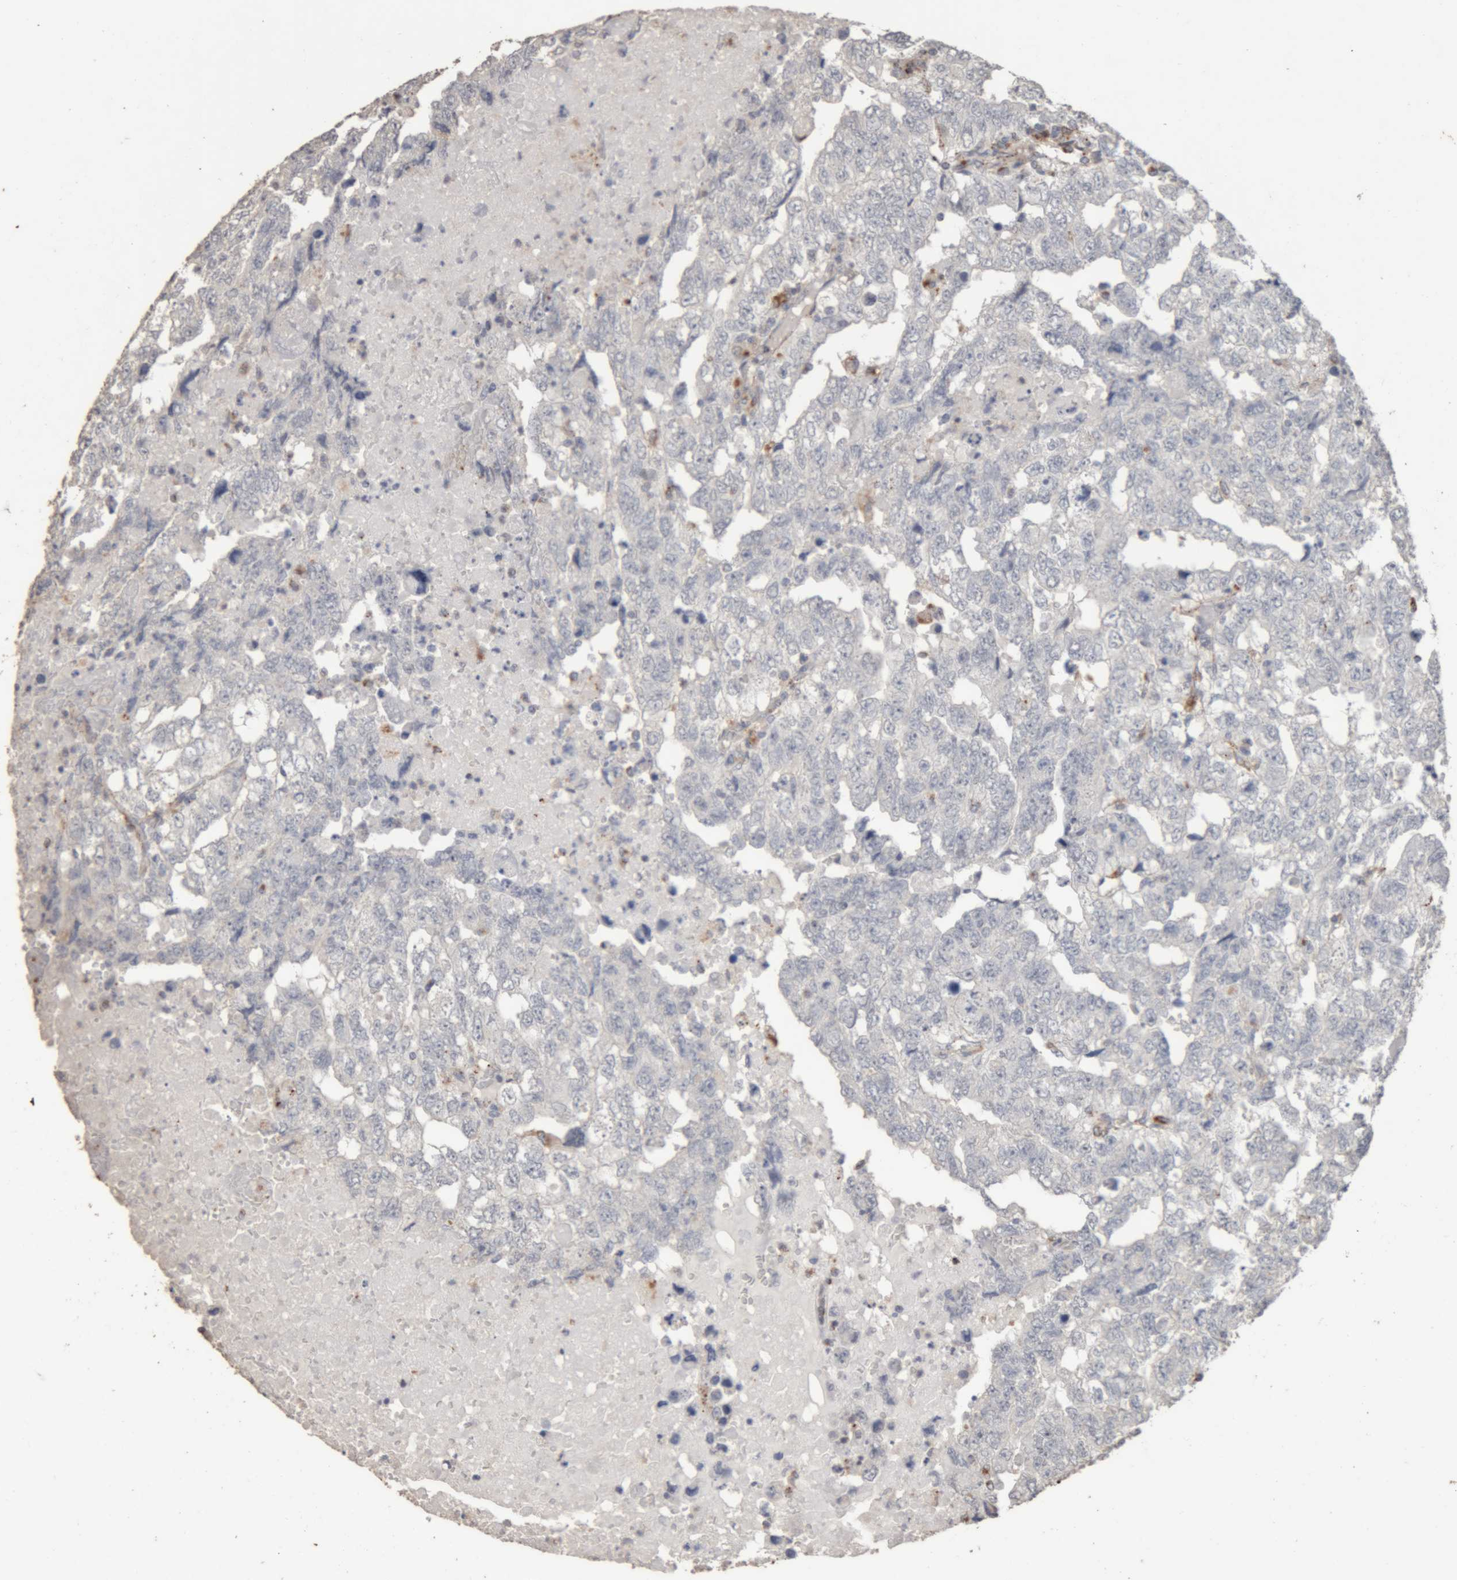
{"staining": {"intensity": "negative", "quantity": "none", "location": "none"}, "tissue": "testis cancer", "cell_type": "Tumor cells", "image_type": "cancer", "snomed": [{"axis": "morphology", "description": "Carcinoma, Embryonal, NOS"}, {"axis": "topography", "description": "Testis"}], "caption": "The histopathology image exhibits no staining of tumor cells in embryonal carcinoma (testis).", "gene": "ARSA", "patient": {"sex": "male", "age": 36}}